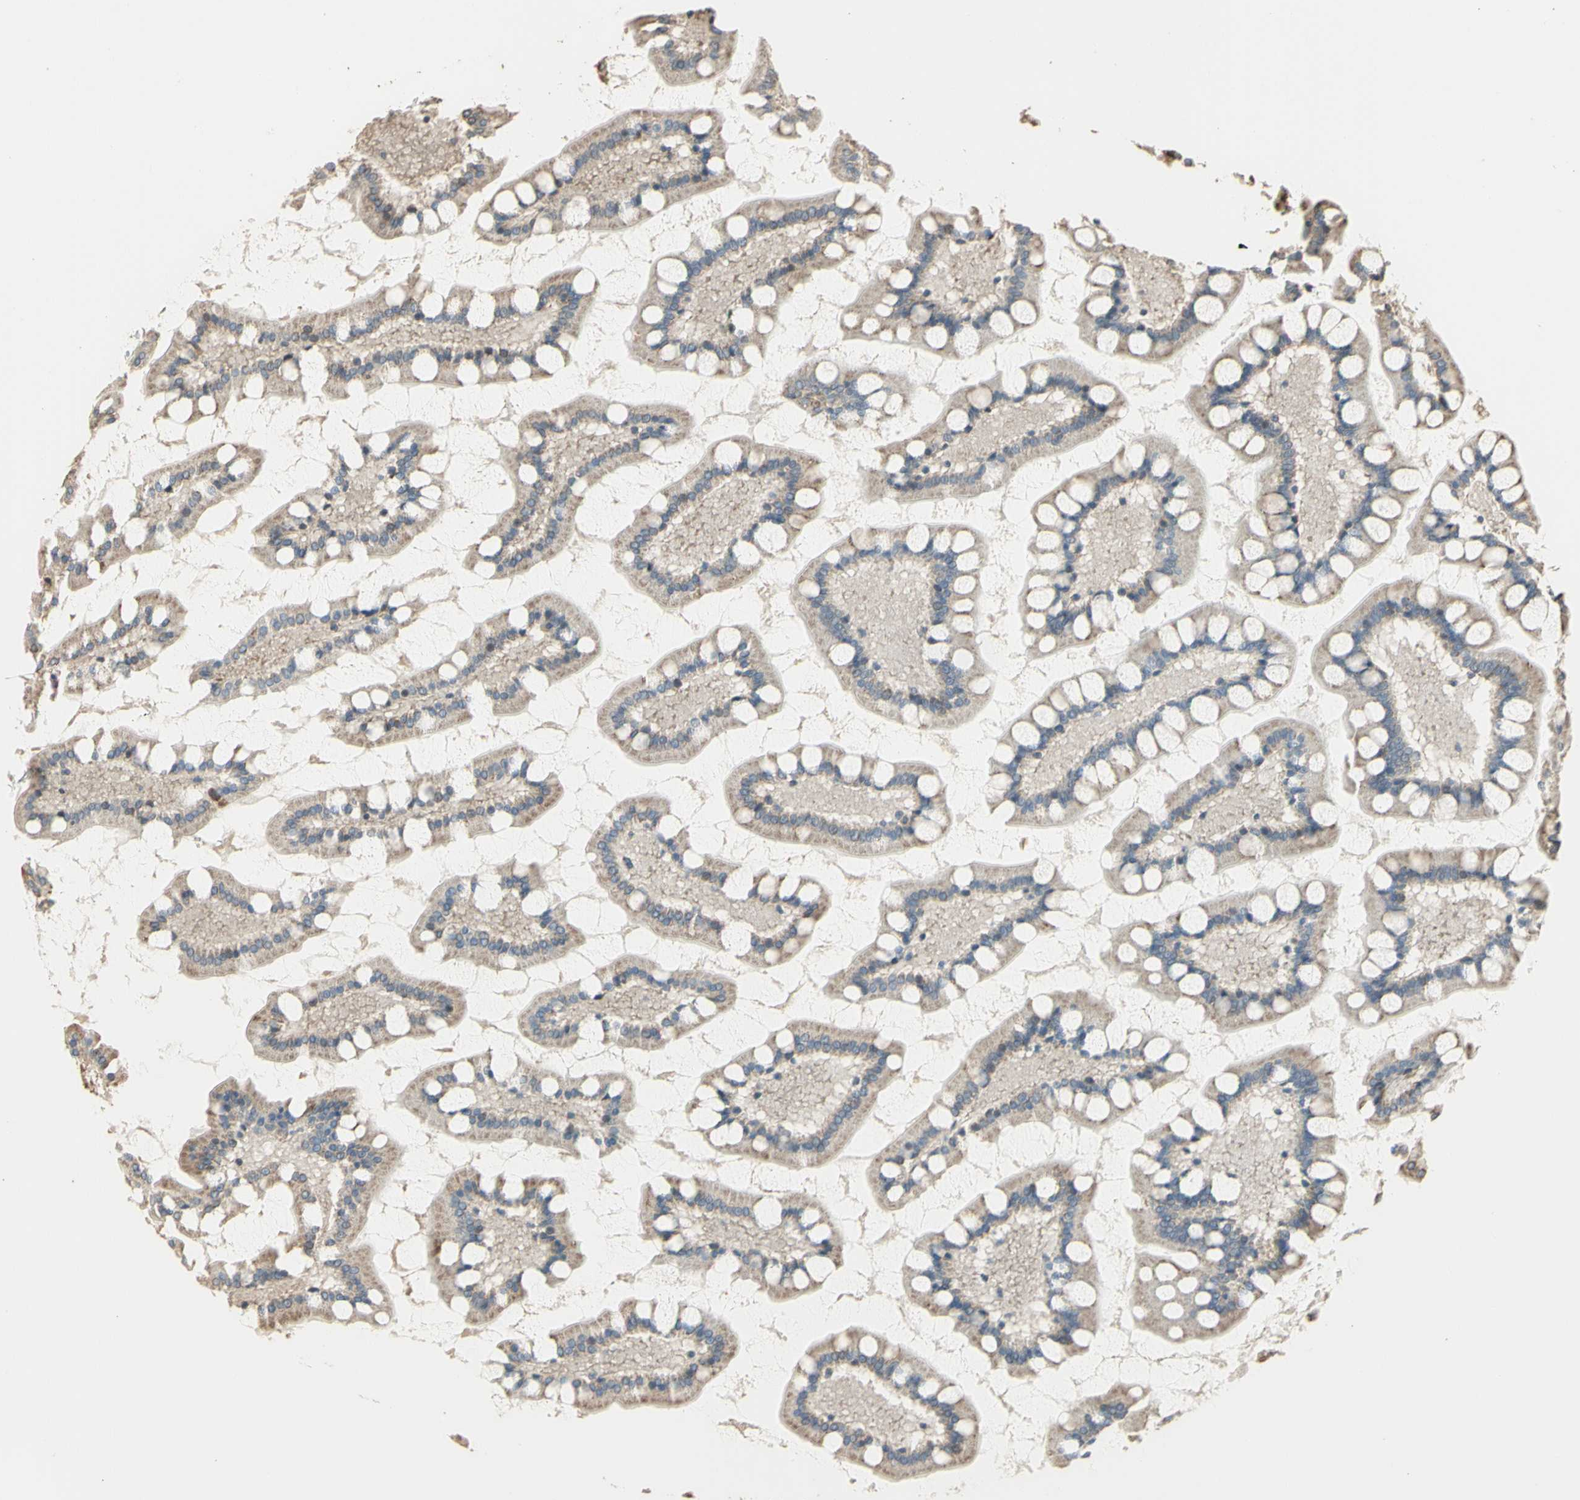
{"staining": {"intensity": "weak", "quantity": ">75%", "location": "cytoplasmic/membranous"}, "tissue": "small intestine", "cell_type": "Glandular cells", "image_type": "normal", "snomed": [{"axis": "morphology", "description": "Normal tissue, NOS"}, {"axis": "topography", "description": "Small intestine"}], "caption": "A photomicrograph showing weak cytoplasmic/membranous positivity in approximately >75% of glandular cells in normal small intestine, as visualized by brown immunohistochemical staining.", "gene": "EFNB2", "patient": {"sex": "male", "age": 41}}